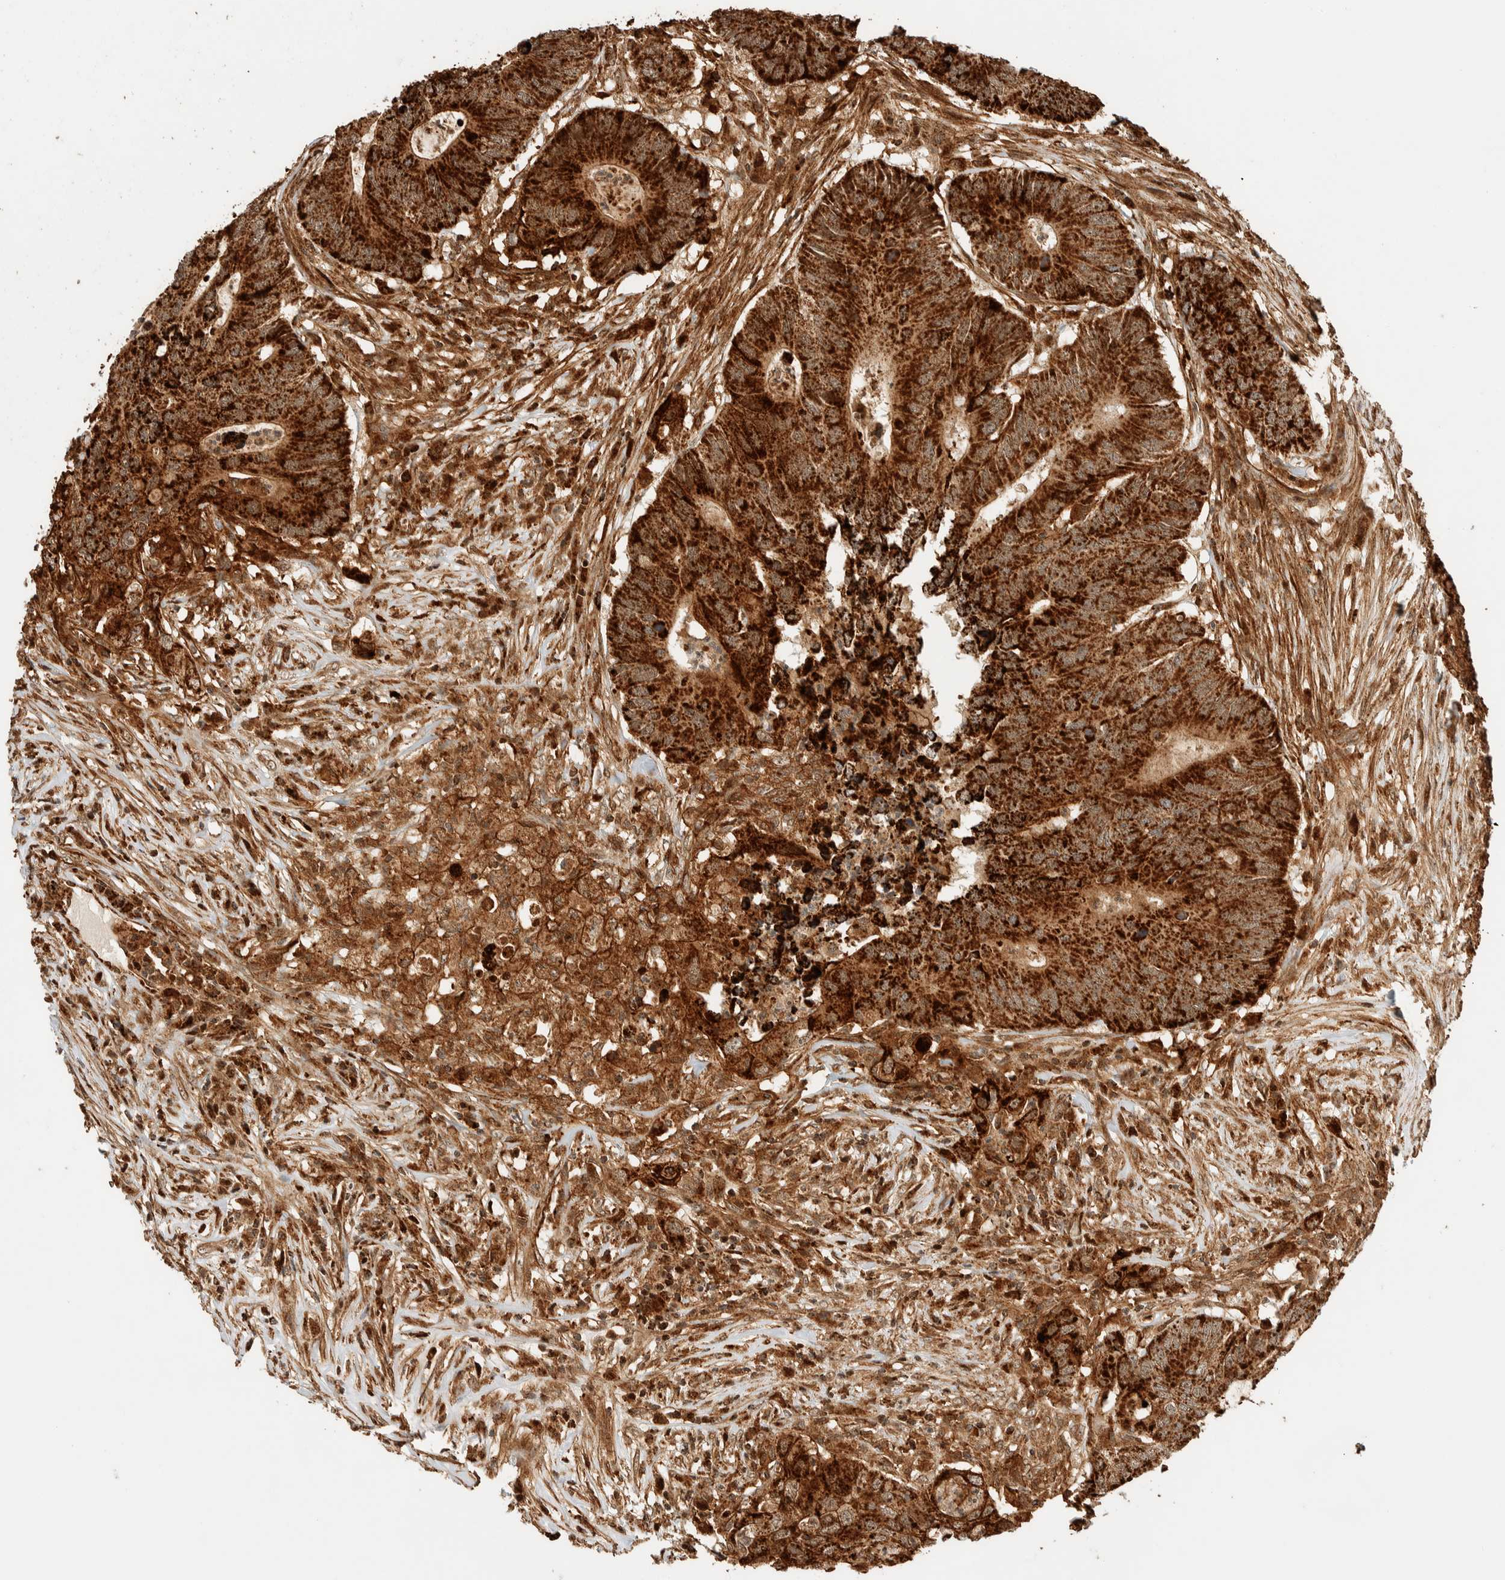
{"staining": {"intensity": "strong", "quantity": ">75%", "location": "cytoplasmic/membranous"}, "tissue": "colorectal cancer", "cell_type": "Tumor cells", "image_type": "cancer", "snomed": [{"axis": "morphology", "description": "Adenocarcinoma, NOS"}, {"axis": "topography", "description": "Colon"}], "caption": "Immunohistochemical staining of human colorectal cancer (adenocarcinoma) displays high levels of strong cytoplasmic/membranous protein positivity in about >75% of tumor cells. (brown staining indicates protein expression, while blue staining denotes nuclei).", "gene": "KIF9", "patient": {"sex": "male", "age": 71}}